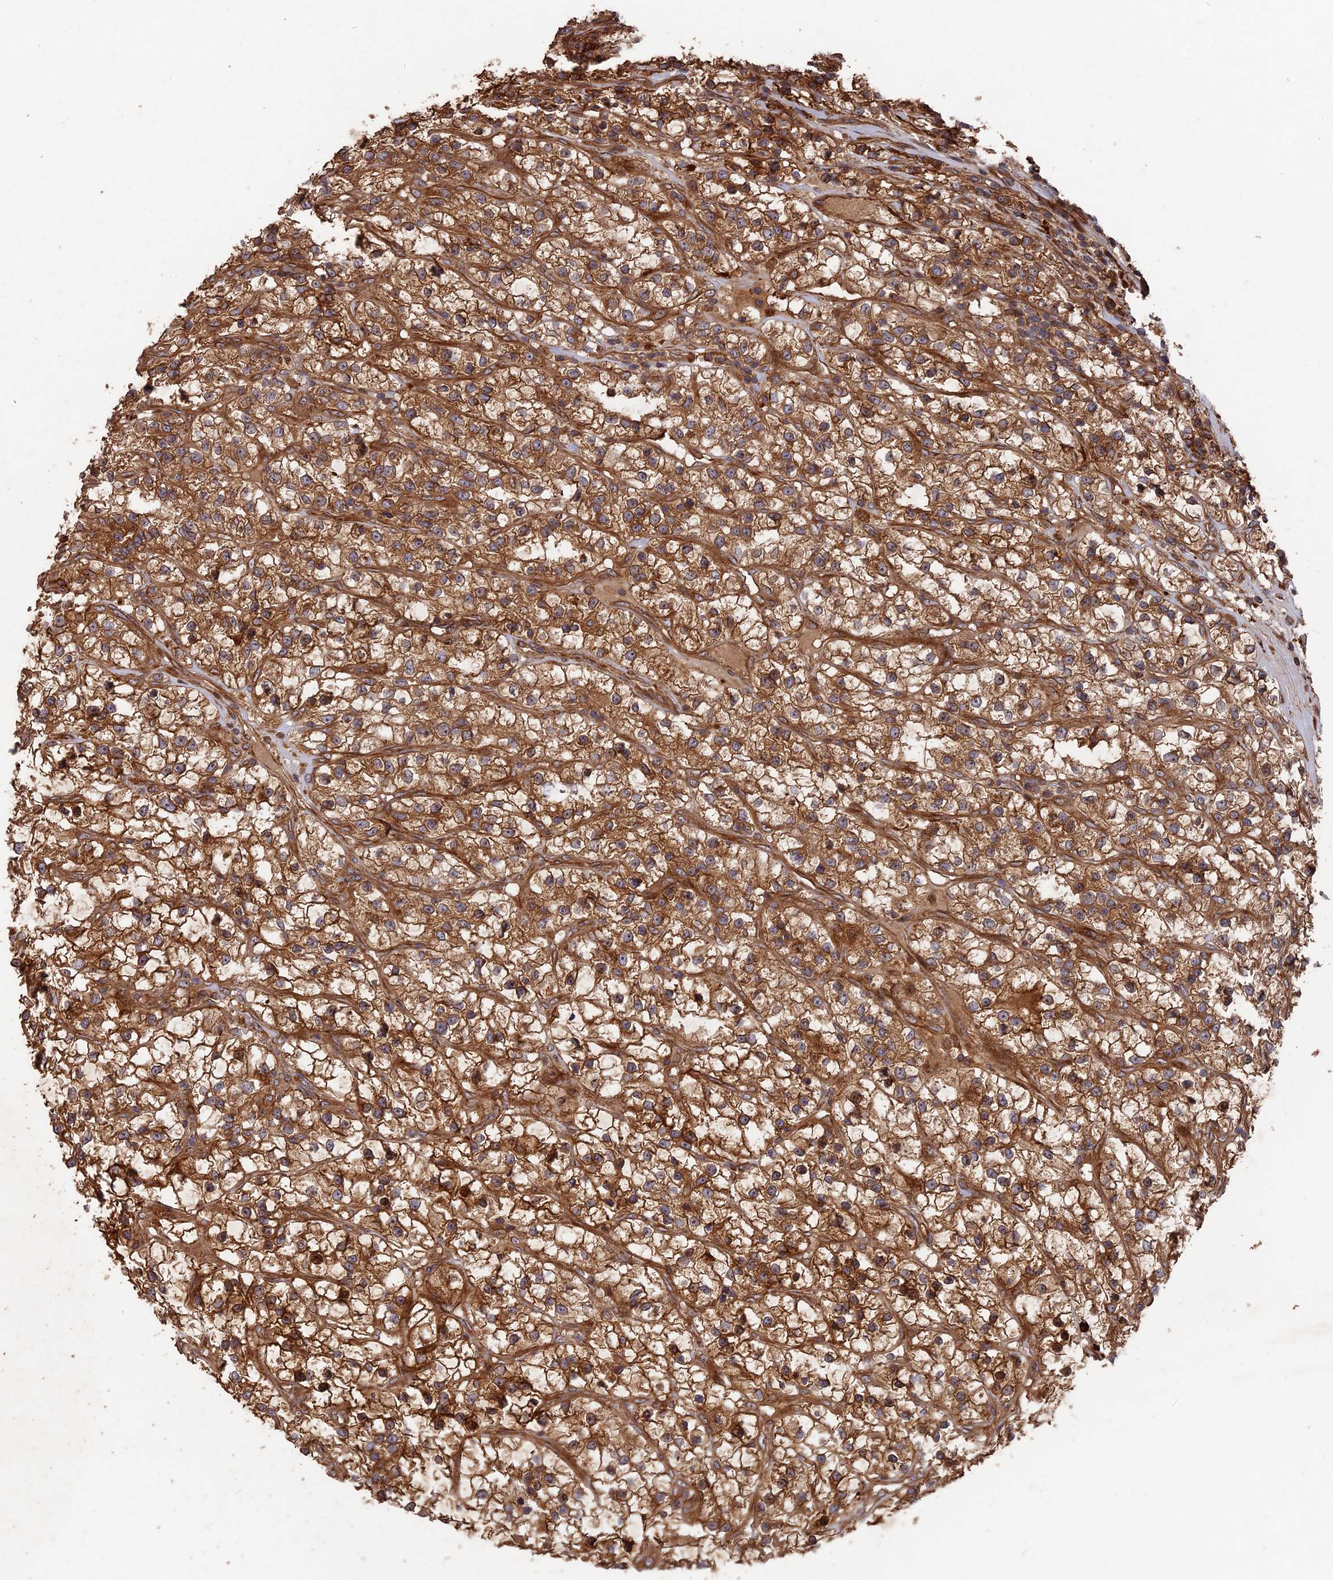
{"staining": {"intensity": "moderate", "quantity": ">75%", "location": "cytoplasmic/membranous"}, "tissue": "renal cancer", "cell_type": "Tumor cells", "image_type": "cancer", "snomed": [{"axis": "morphology", "description": "Adenocarcinoma, NOS"}, {"axis": "topography", "description": "Kidney"}], "caption": "Approximately >75% of tumor cells in human renal adenocarcinoma display moderate cytoplasmic/membranous protein staining as visualized by brown immunohistochemical staining.", "gene": "DEF8", "patient": {"sex": "female", "age": 57}}